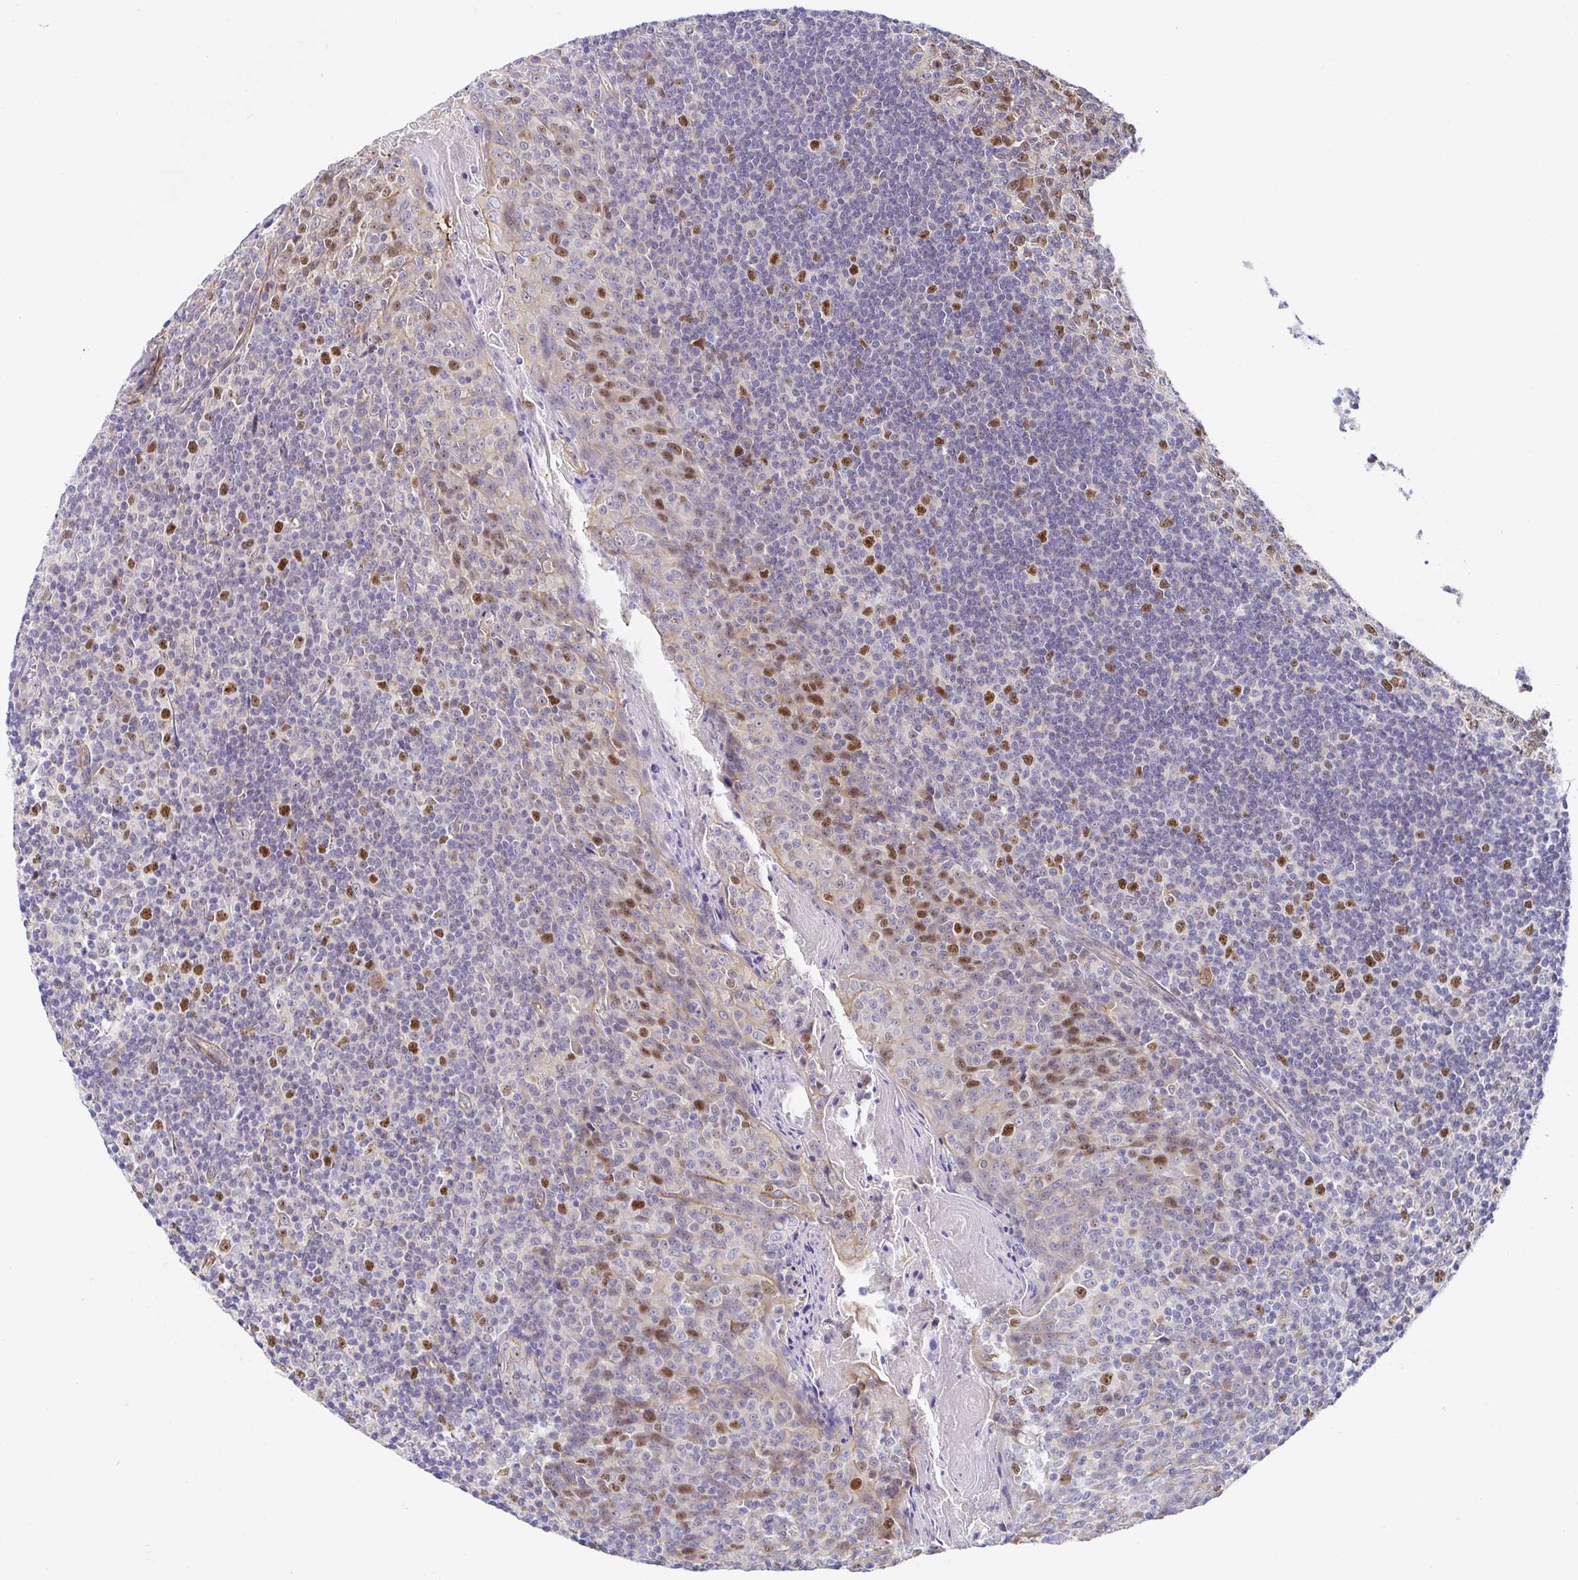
{"staining": {"intensity": "moderate", "quantity": "25%-75%", "location": "nuclear"}, "tissue": "tonsil", "cell_type": "Germinal center cells", "image_type": "normal", "snomed": [{"axis": "morphology", "description": "Normal tissue, NOS"}, {"axis": "topography", "description": "Tonsil"}], "caption": "Protein analysis of unremarkable tonsil shows moderate nuclear positivity in approximately 25%-75% of germinal center cells.", "gene": "TIMELESS", "patient": {"sex": "male", "age": 27}}